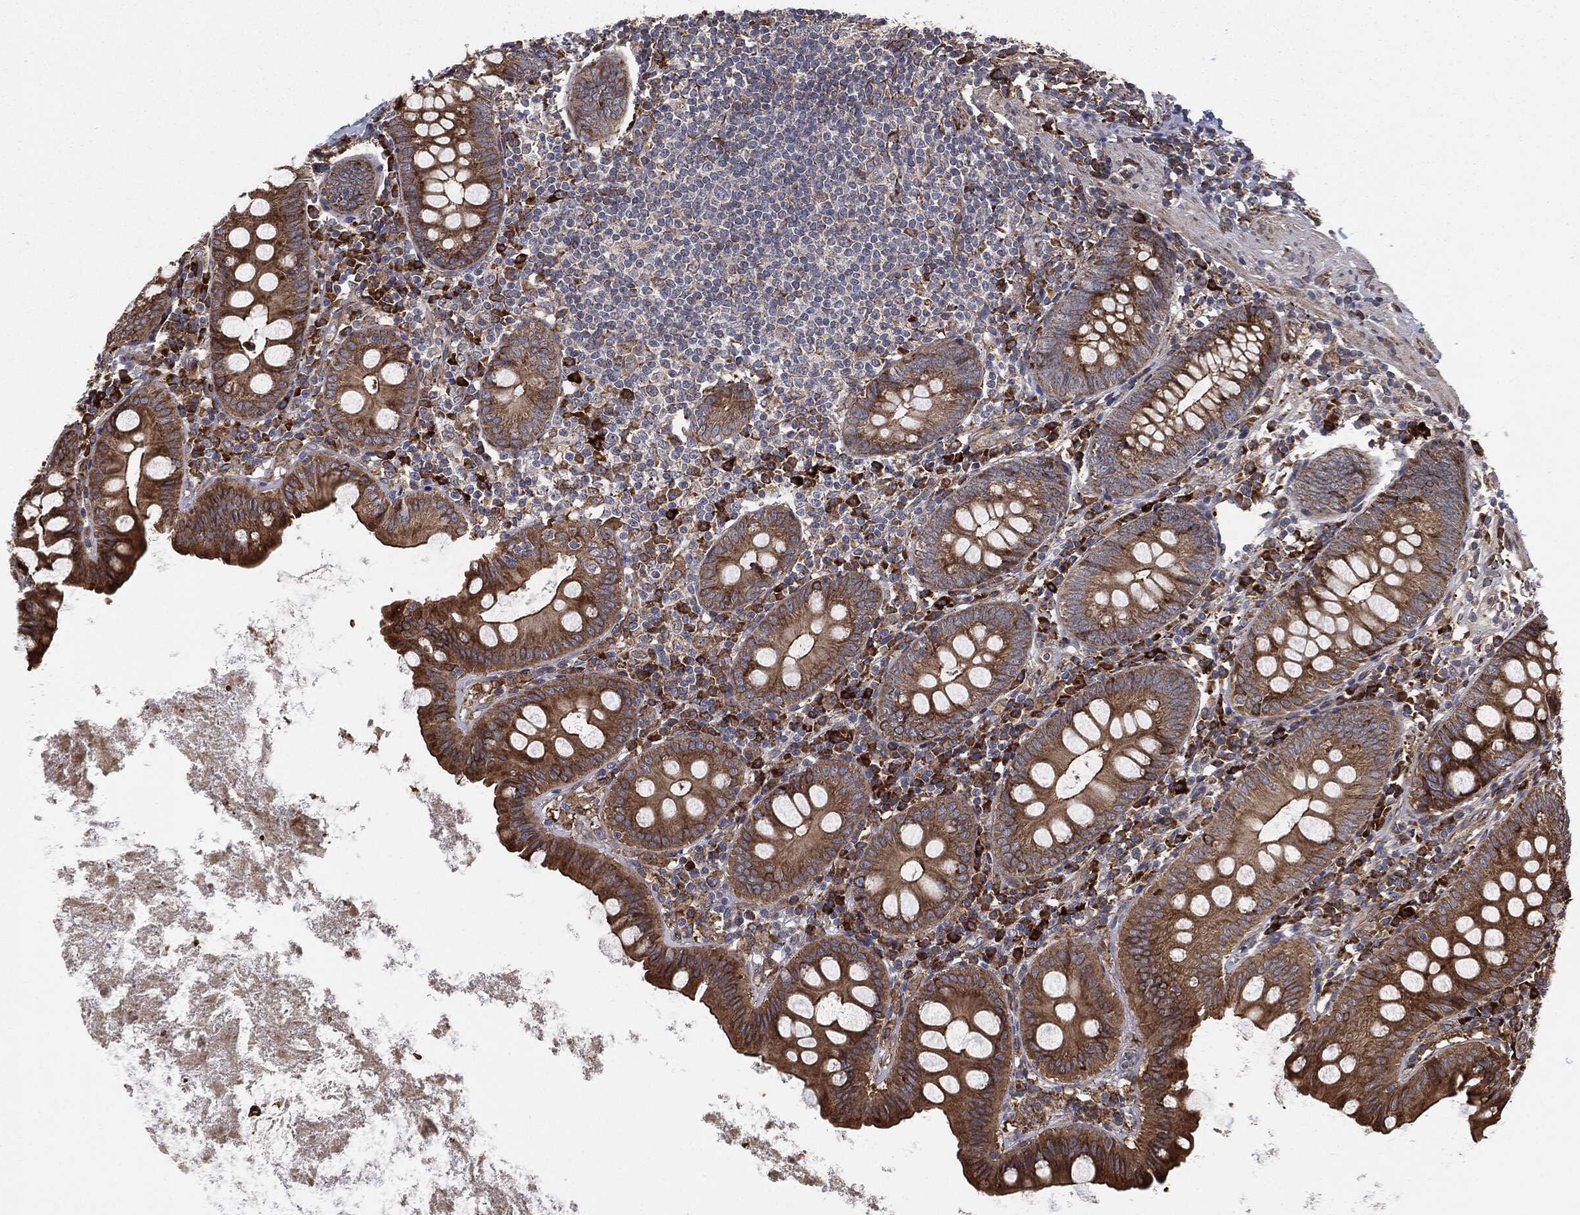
{"staining": {"intensity": "strong", "quantity": ">75%", "location": "cytoplasmic/membranous"}, "tissue": "appendix", "cell_type": "Glandular cells", "image_type": "normal", "snomed": [{"axis": "morphology", "description": "Normal tissue, NOS"}, {"axis": "topography", "description": "Appendix"}], "caption": "Strong cytoplasmic/membranous protein positivity is identified in approximately >75% of glandular cells in appendix.", "gene": "CYLD", "patient": {"sex": "female", "age": 82}}